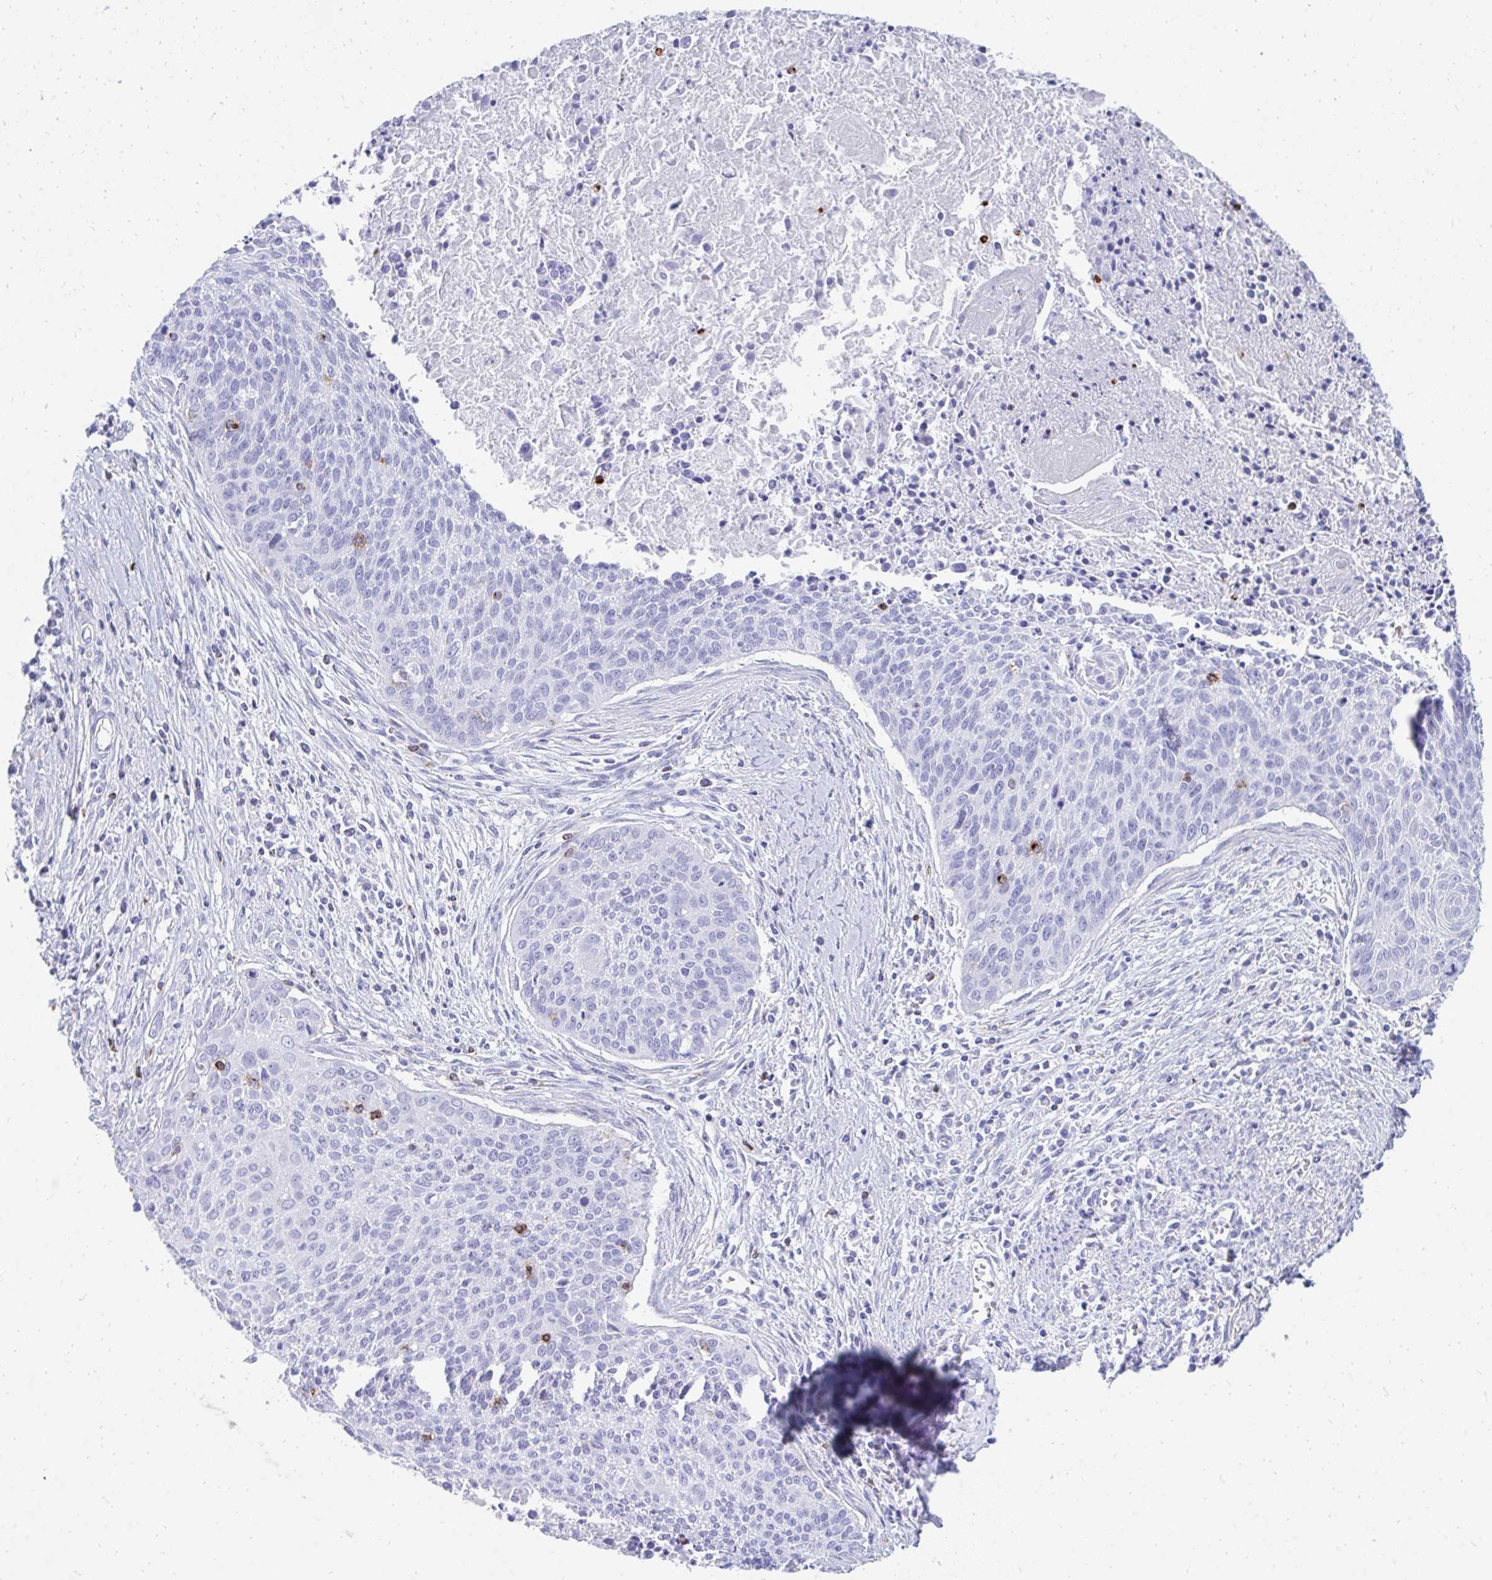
{"staining": {"intensity": "negative", "quantity": "none", "location": "none"}, "tissue": "cervical cancer", "cell_type": "Tumor cells", "image_type": "cancer", "snomed": [{"axis": "morphology", "description": "Squamous cell carcinoma, NOS"}, {"axis": "topography", "description": "Cervix"}], "caption": "Immunohistochemical staining of squamous cell carcinoma (cervical) reveals no significant staining in tumor cells. The staining was performed using DAB (3,3'-diaminobenzidine) to visualize the protein expression in brown, while the nuclei were stained in blue with hematoxylin (Magnification: 20x).", "gene": "CD7", "patient": {"sex": "female", "age": 55}}